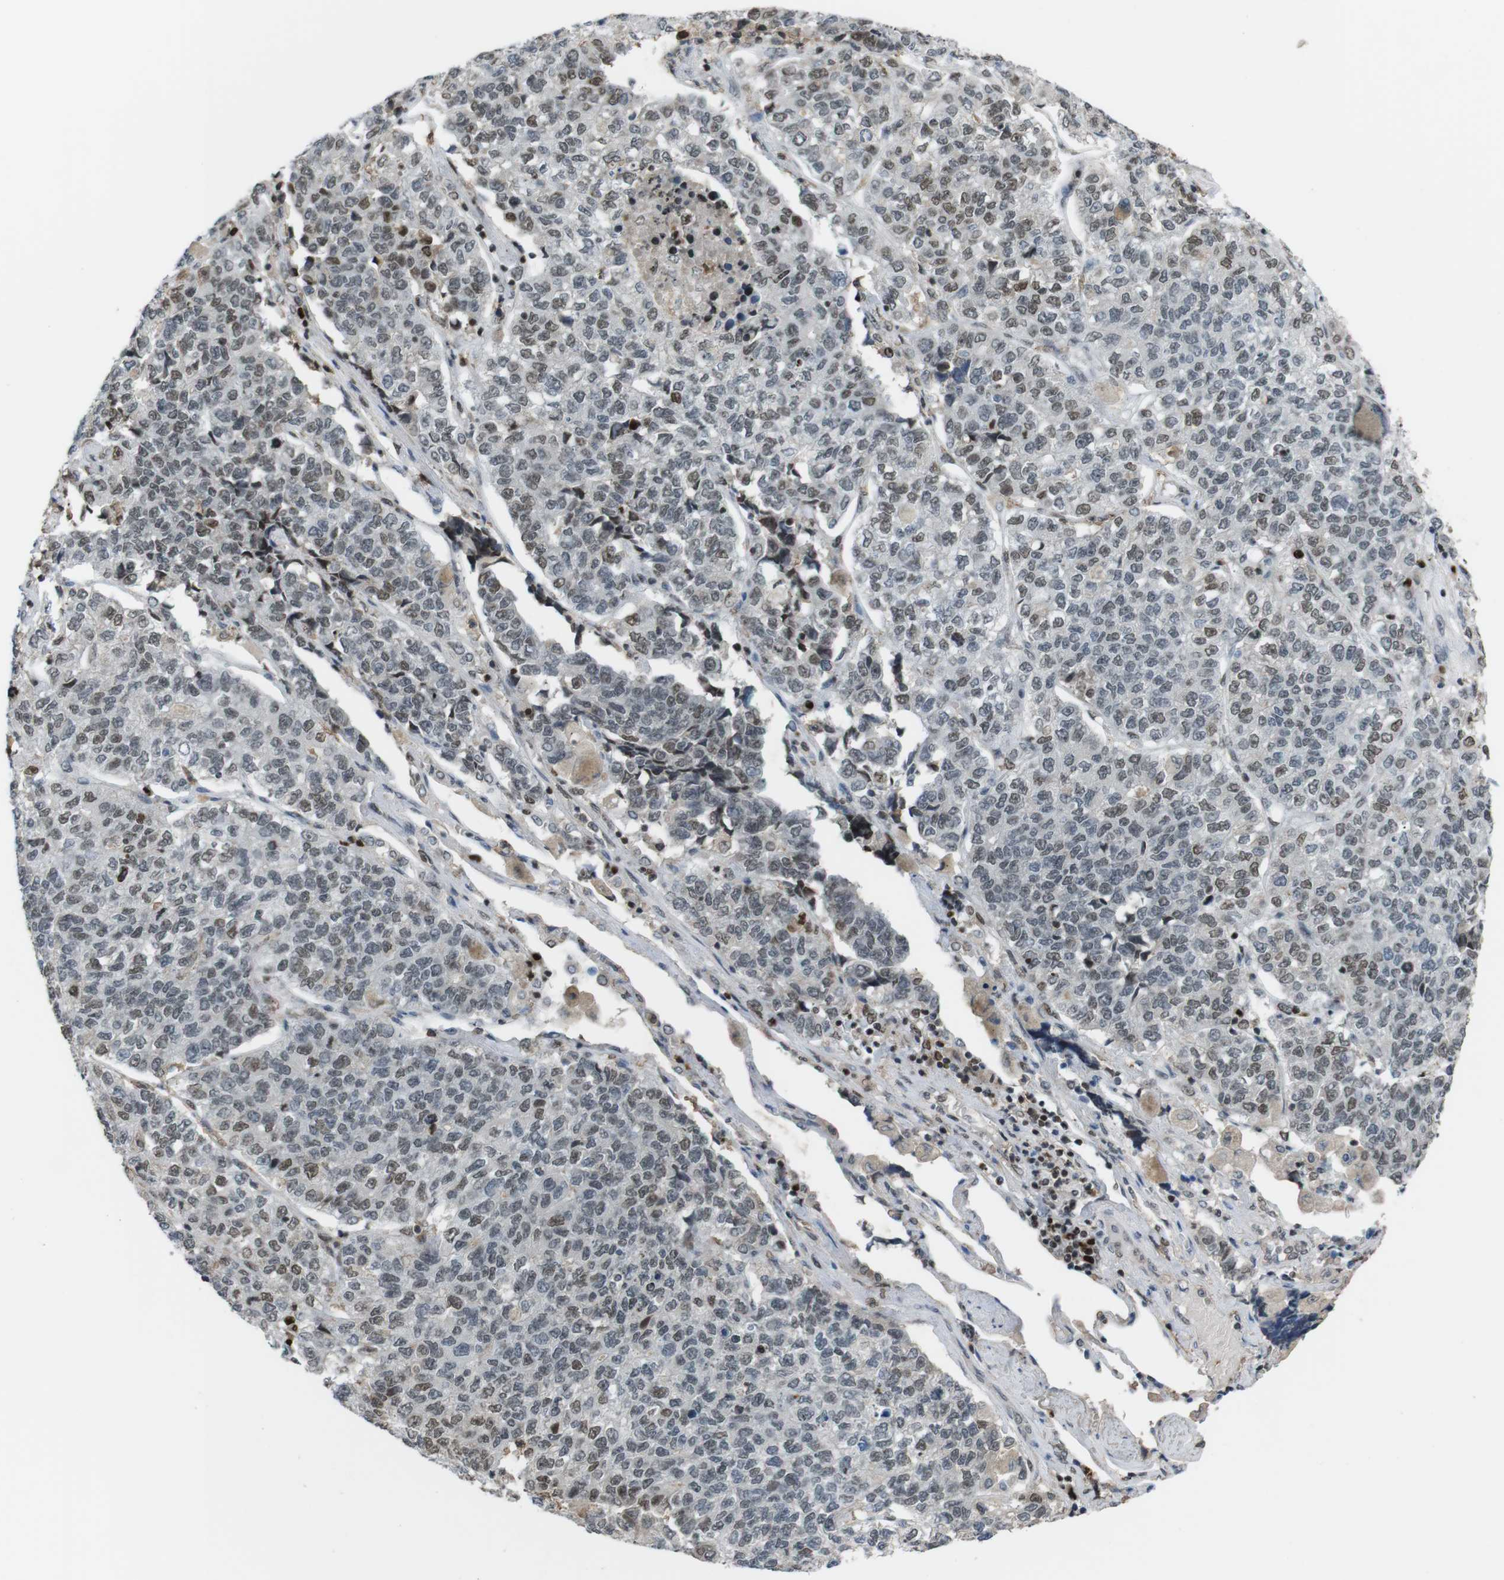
{"staining": {"intensity": "weak", "quantity": "25%-75%", "location": "nuclear"}, "tissue": "lung cancer", "cell_type": "Tumor cells", "image_type": "cancer", "snomed": [{"axis": "morphology", "description": "Adenocarcinoma, NOS"}, {"axis": "topography", "description": "Lung"}], "caption": "A histopathology image of lung cancer (adenocarcinoma) stained for a protein shows weak nuclear brown staining in tumor cells. (Stains: DAB in brown, nuclei in blue, Microscopy: brightfield microscopy at high magnification).", "gene": "SUB1", "patient": {"sex": "male", "age": 49}}